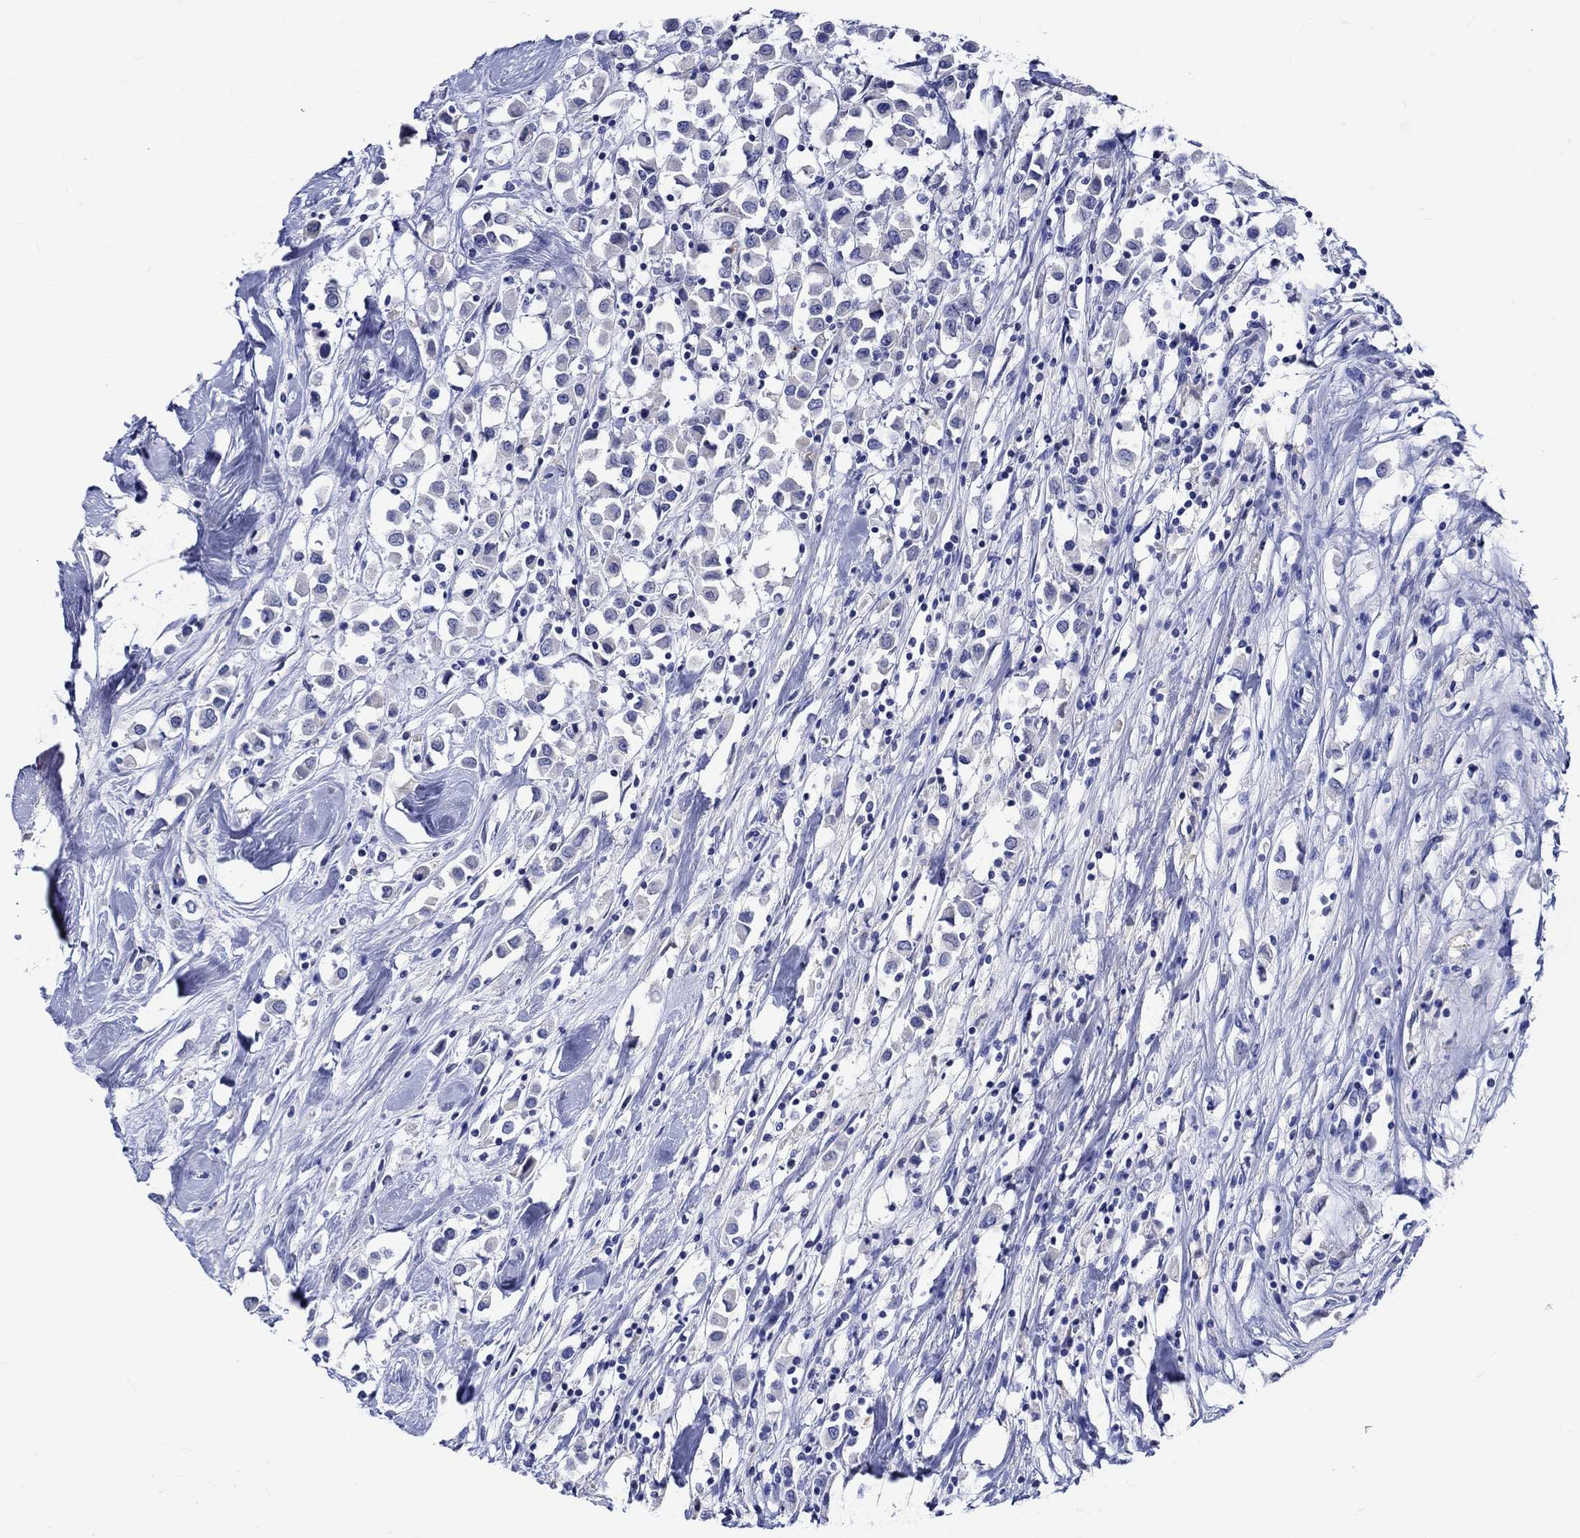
{"staining": {"intensity": "negative", "quantity": "none", "location": "none"}, "tissue": "breast cancer", "cell_type": "Tumor cells", "image_type": "cancer", "snomed": [{"axis": "morphology", "description": "Duct carcinoma"}, {"axis": "topography", "description": "Breast"}], "caption": "Protein analysis of invasive ductal carcinoma (breast) displays no significant staining in tumor cells.", "gene": "KLHL35", "patient": {"sex": "female", "age": 61}}